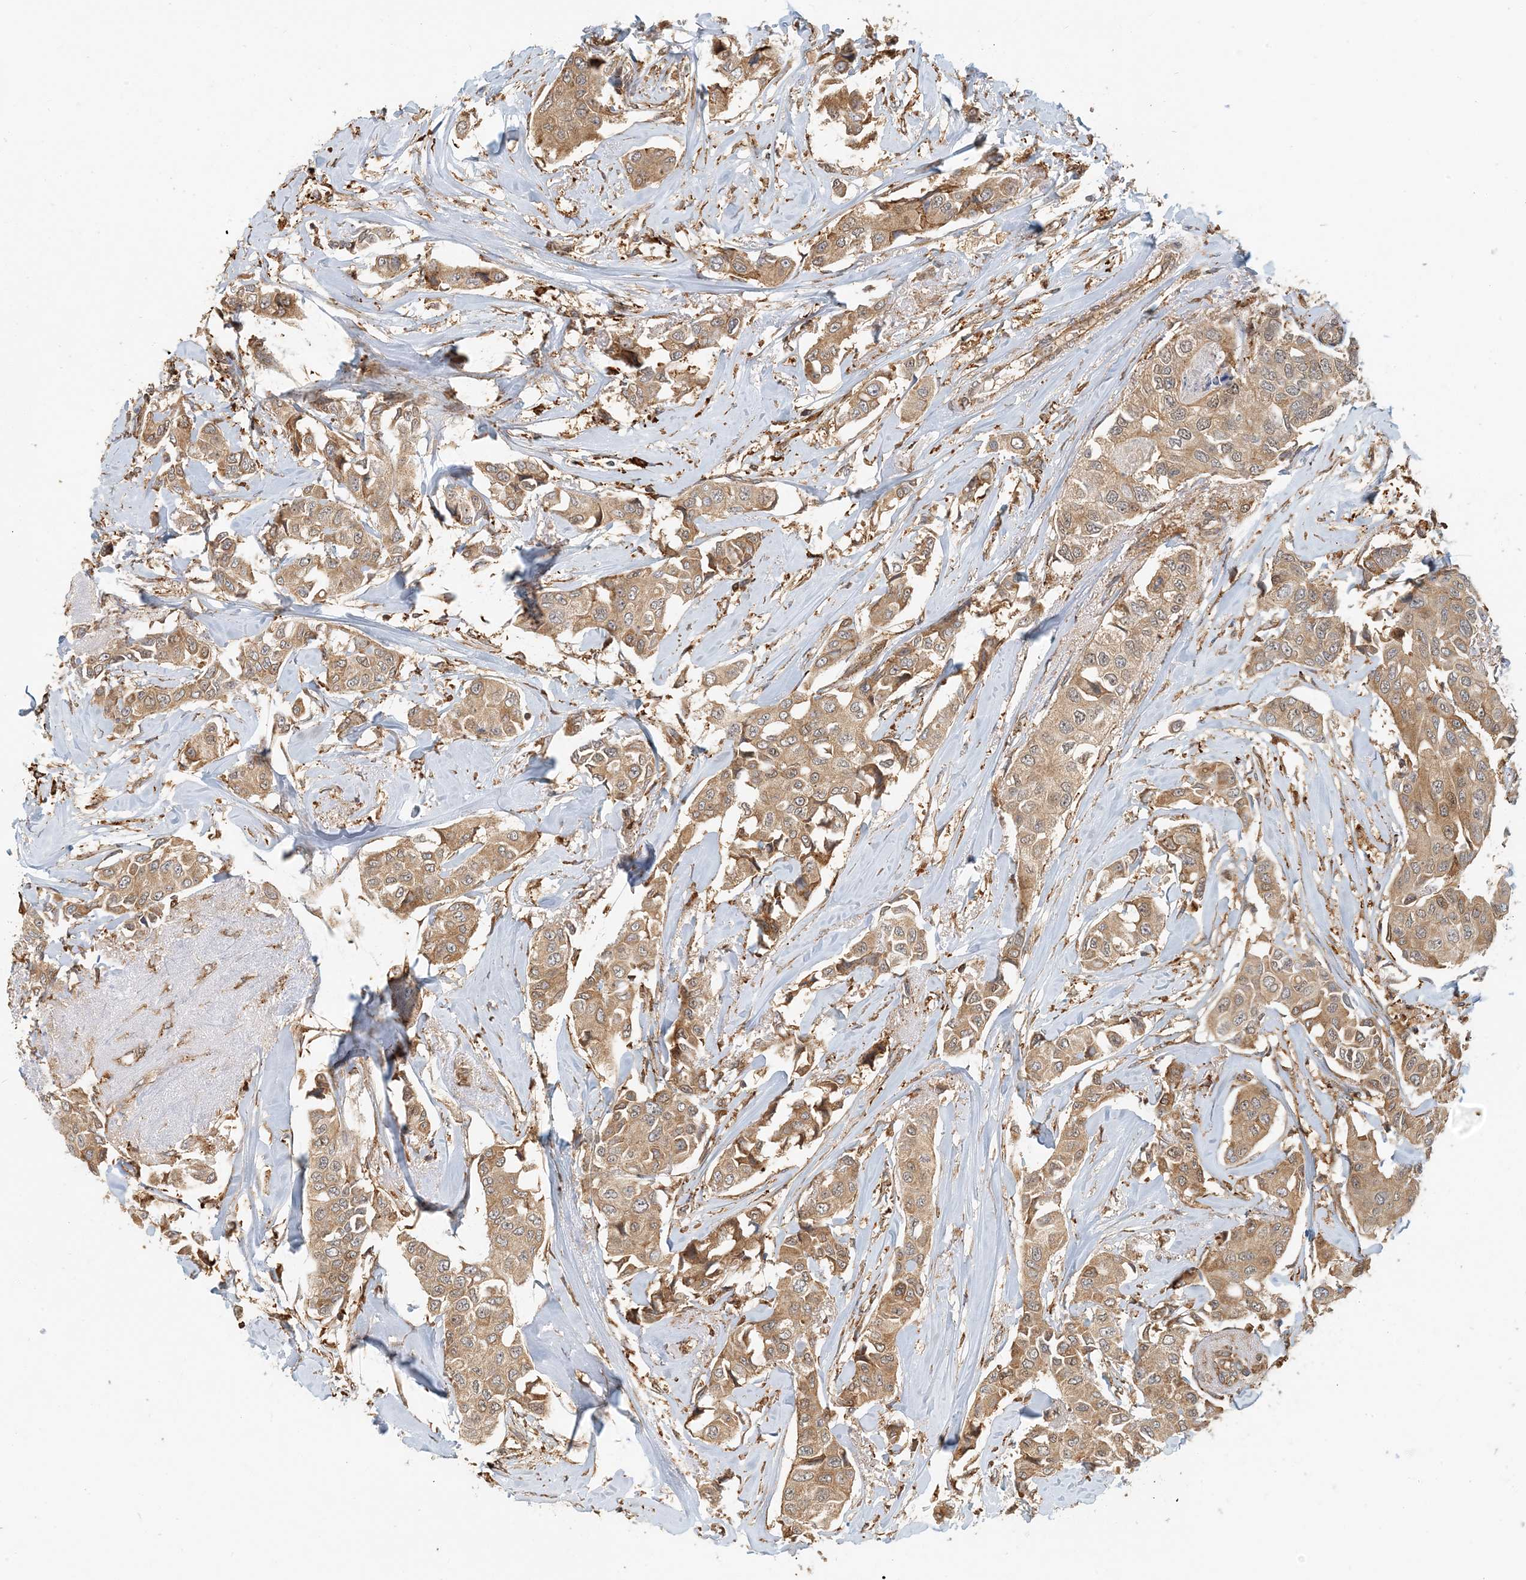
{"staining": {"intensity": "moderate", "quantity": ">75%", "location": "cytoplasmic/membranous"}, "tissue": "breast cancer", "cell_type": "Tumor cells", "image_type": "cancer", "snomed": [{"axis": "morphology", "description": "Duct carcinoma"}, {"axis": "topography", "description": "Breast"}], "caption": "Tumor cells display medium levels of moderate cytoplasmic/membranous positivity in about >75% of cells in breast cancer (intraductal carcinoma).", "gene": "HNMT", "patient": {"sex": "female", "age": 80}}